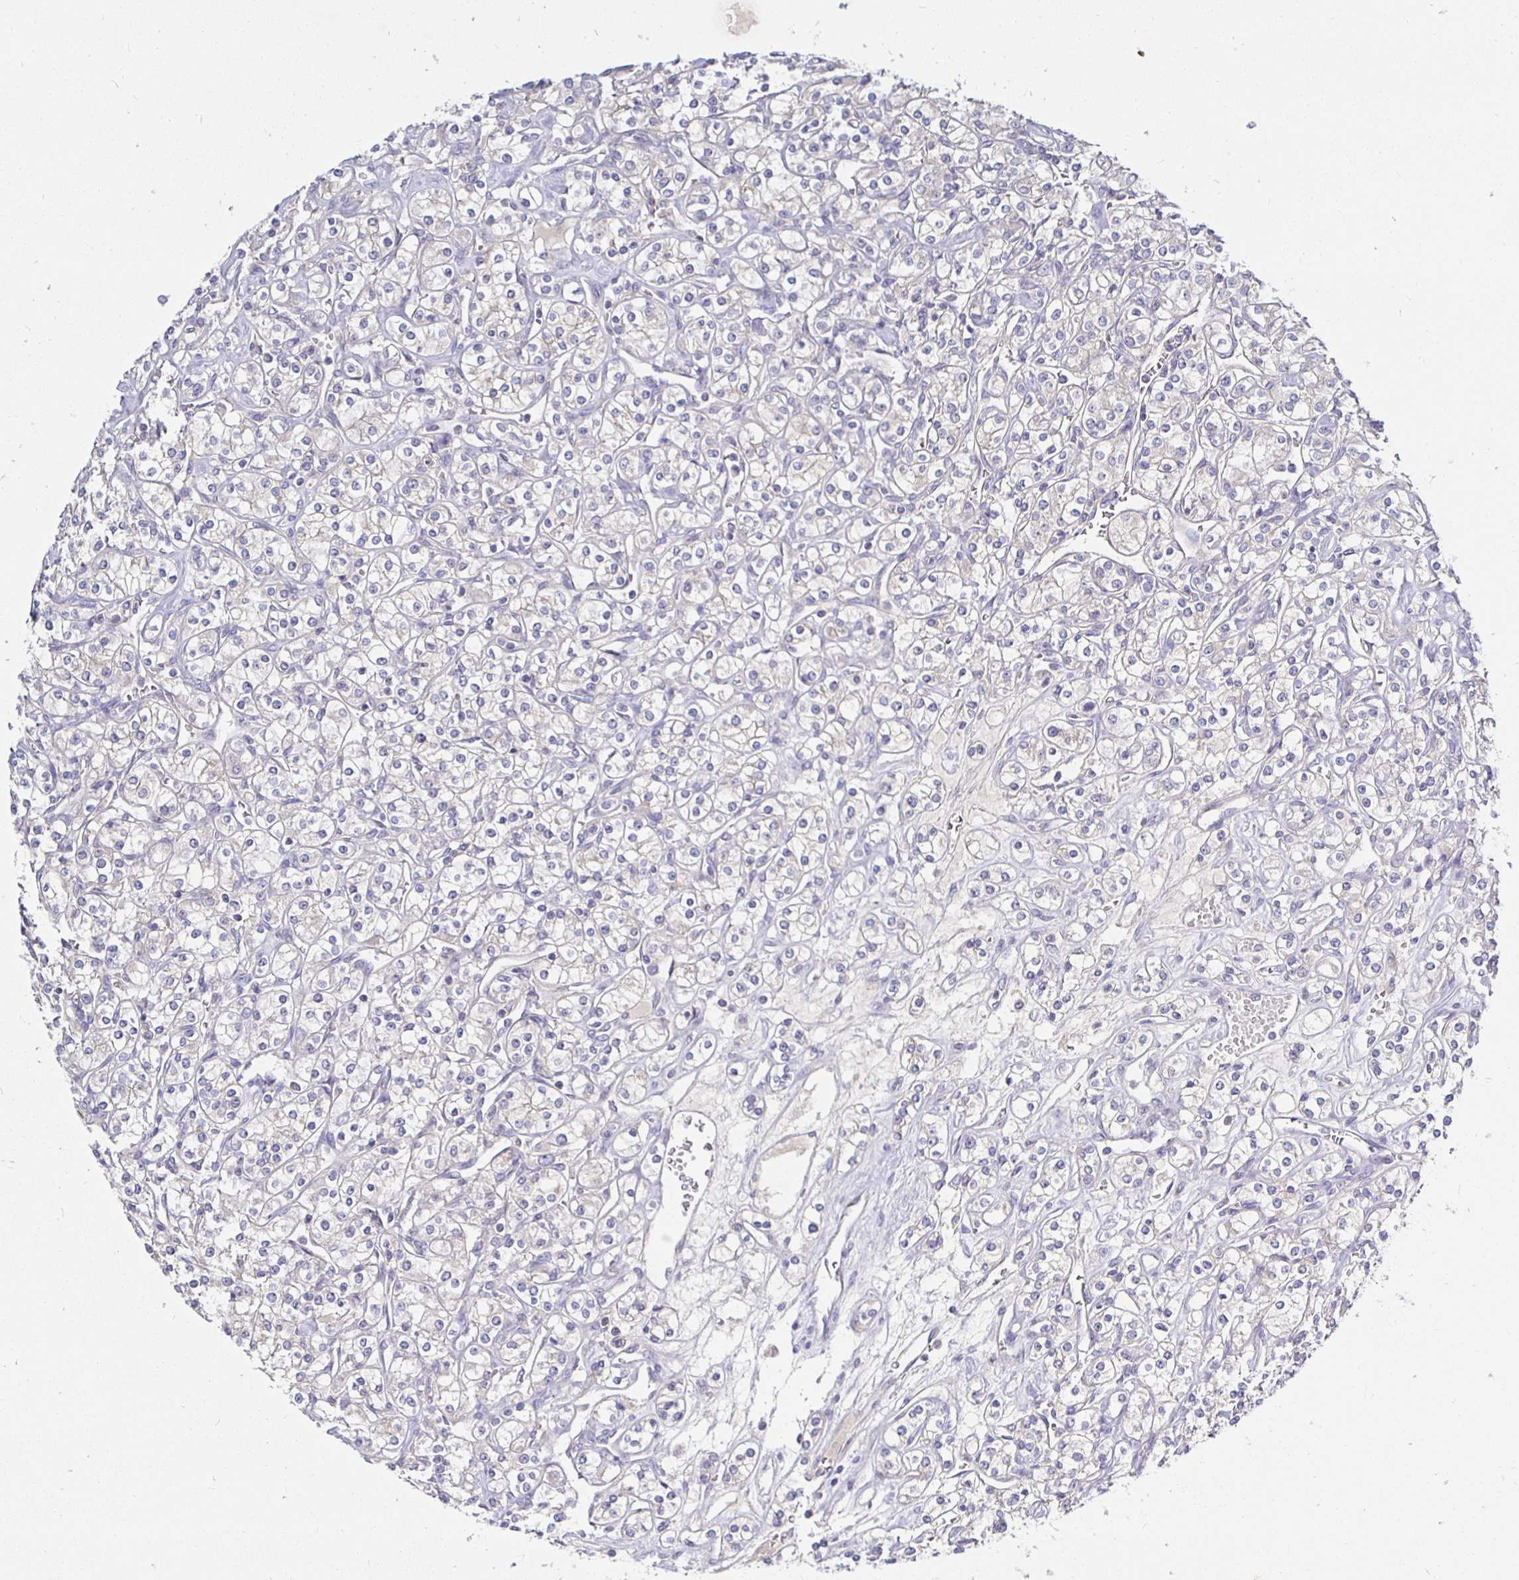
{"staining": {"intensity": "negative", "quantity": "none", "location": "none"}, "tissue": "renal cancer", "cell_type": "Tumor cells", "image_type": "cancer", "snomed": [{"axis": "morphology", "description": "Adenocarcinoma, NOS"}, {"axis": "topography", "description": "Kidney"}], "caption": "Immunohistochemistry (IHC) photomicrograph of neoplastic tissue: human renal cancer stained with DAB (3,3'-diaminobenzidine) exhibits no significant protein expression in tumor cells. Nuclei are stained in blue.", "gene": "KIF21A", "patient": {"sex": "male", "age": 77}}